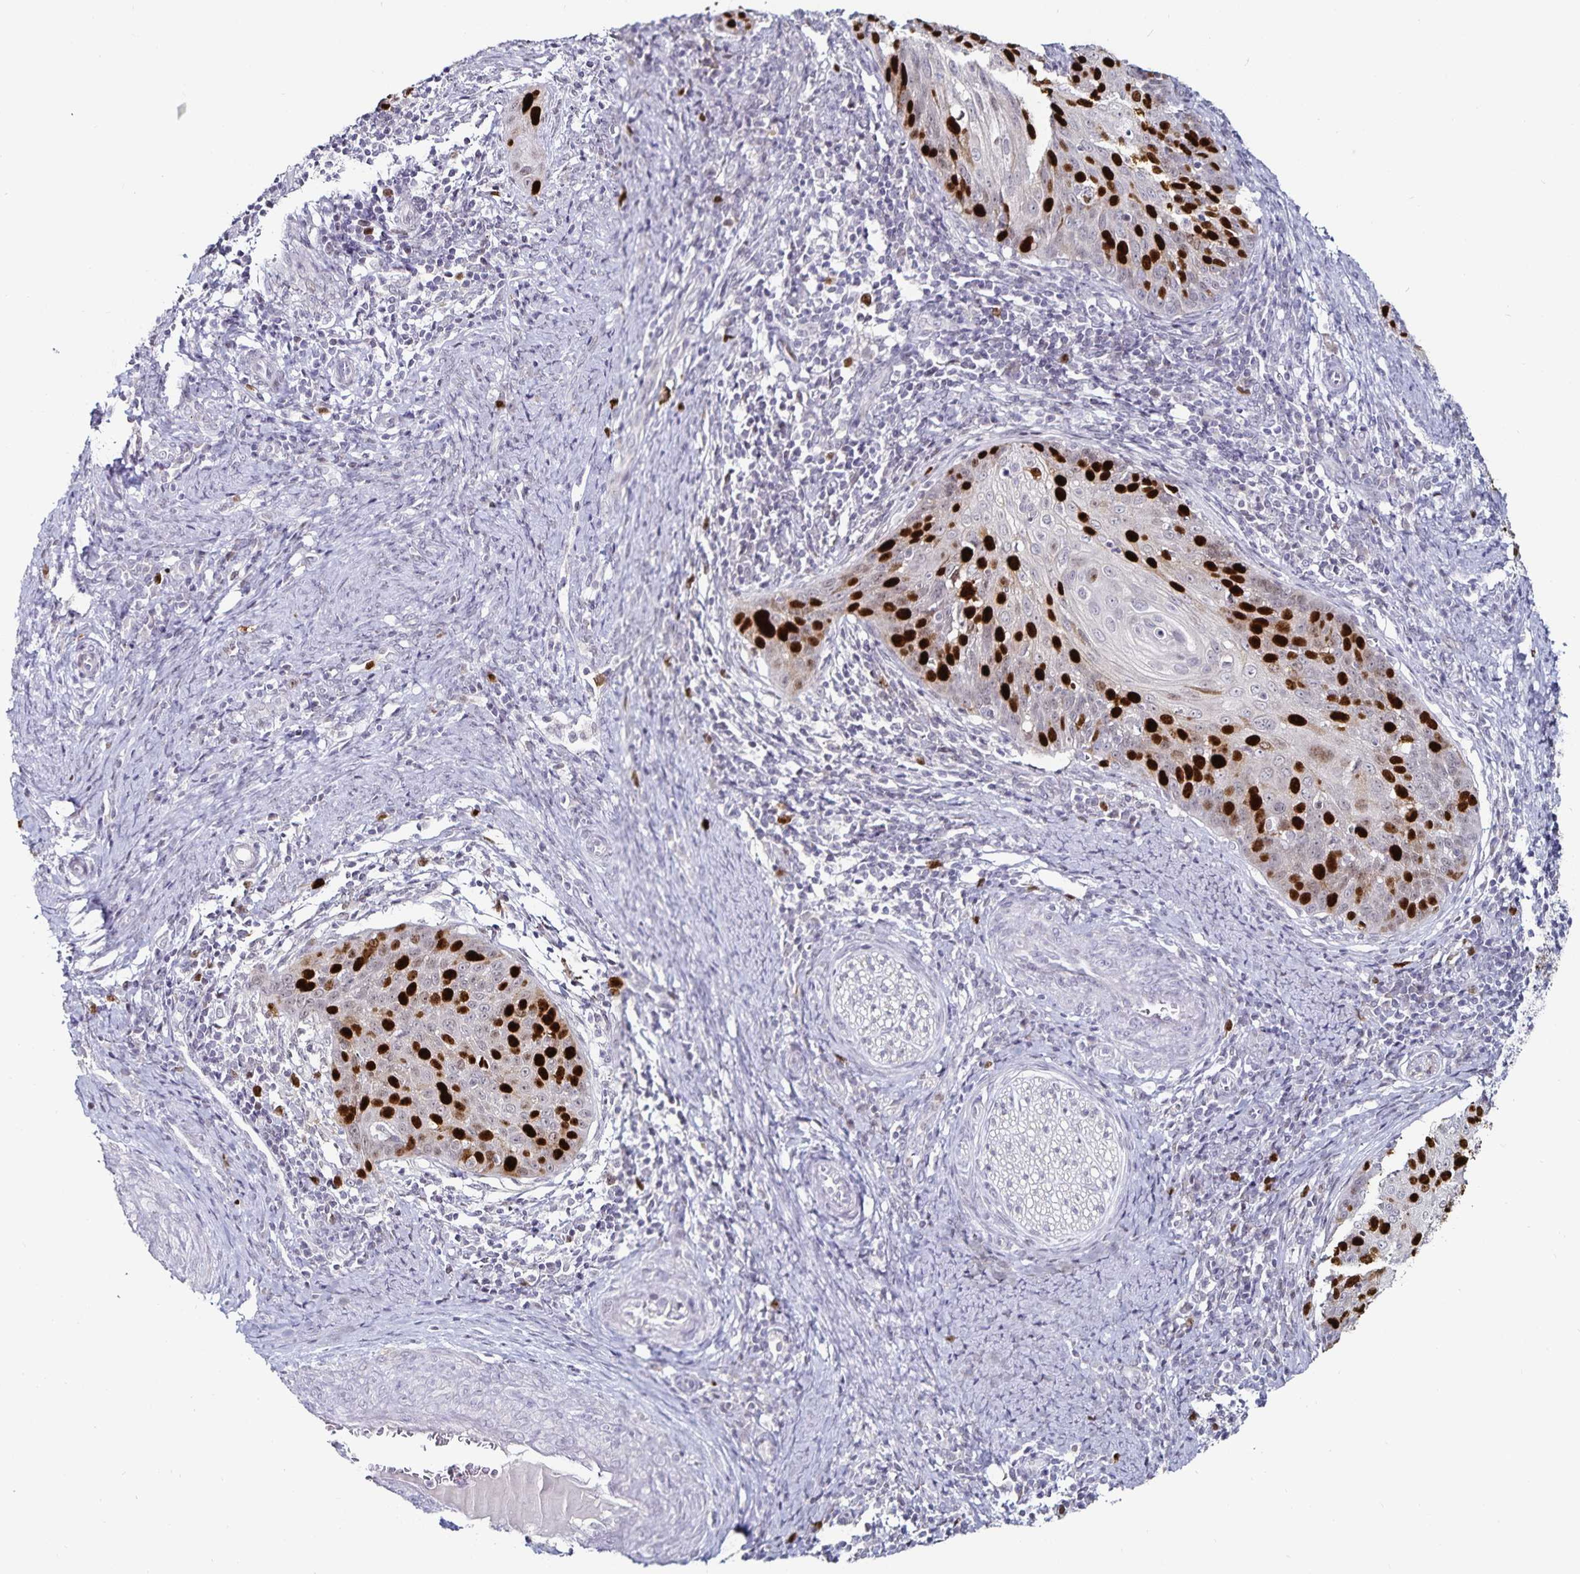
{"staining": {"intensity": "strong", "quantity": "25%-75%", "location": "nuclear"}, "tissue": "cervical cancer", "cell_type": "Tumor cells", "image_type": "cancer", "snomed": [{"axis": "morphology", "description": "Squamous cell carcinoma, NOS"}, {"axis": "topography", "description": "Cervix"}], "caption": "Cervical squamous cell carcinoma tissue shows strong nuclear expression in about 25%-75% of tumor cells, visualized by immunohistochemistry.", "gene": "ANLN", "patient": {"sex": "female", "age": 30}}